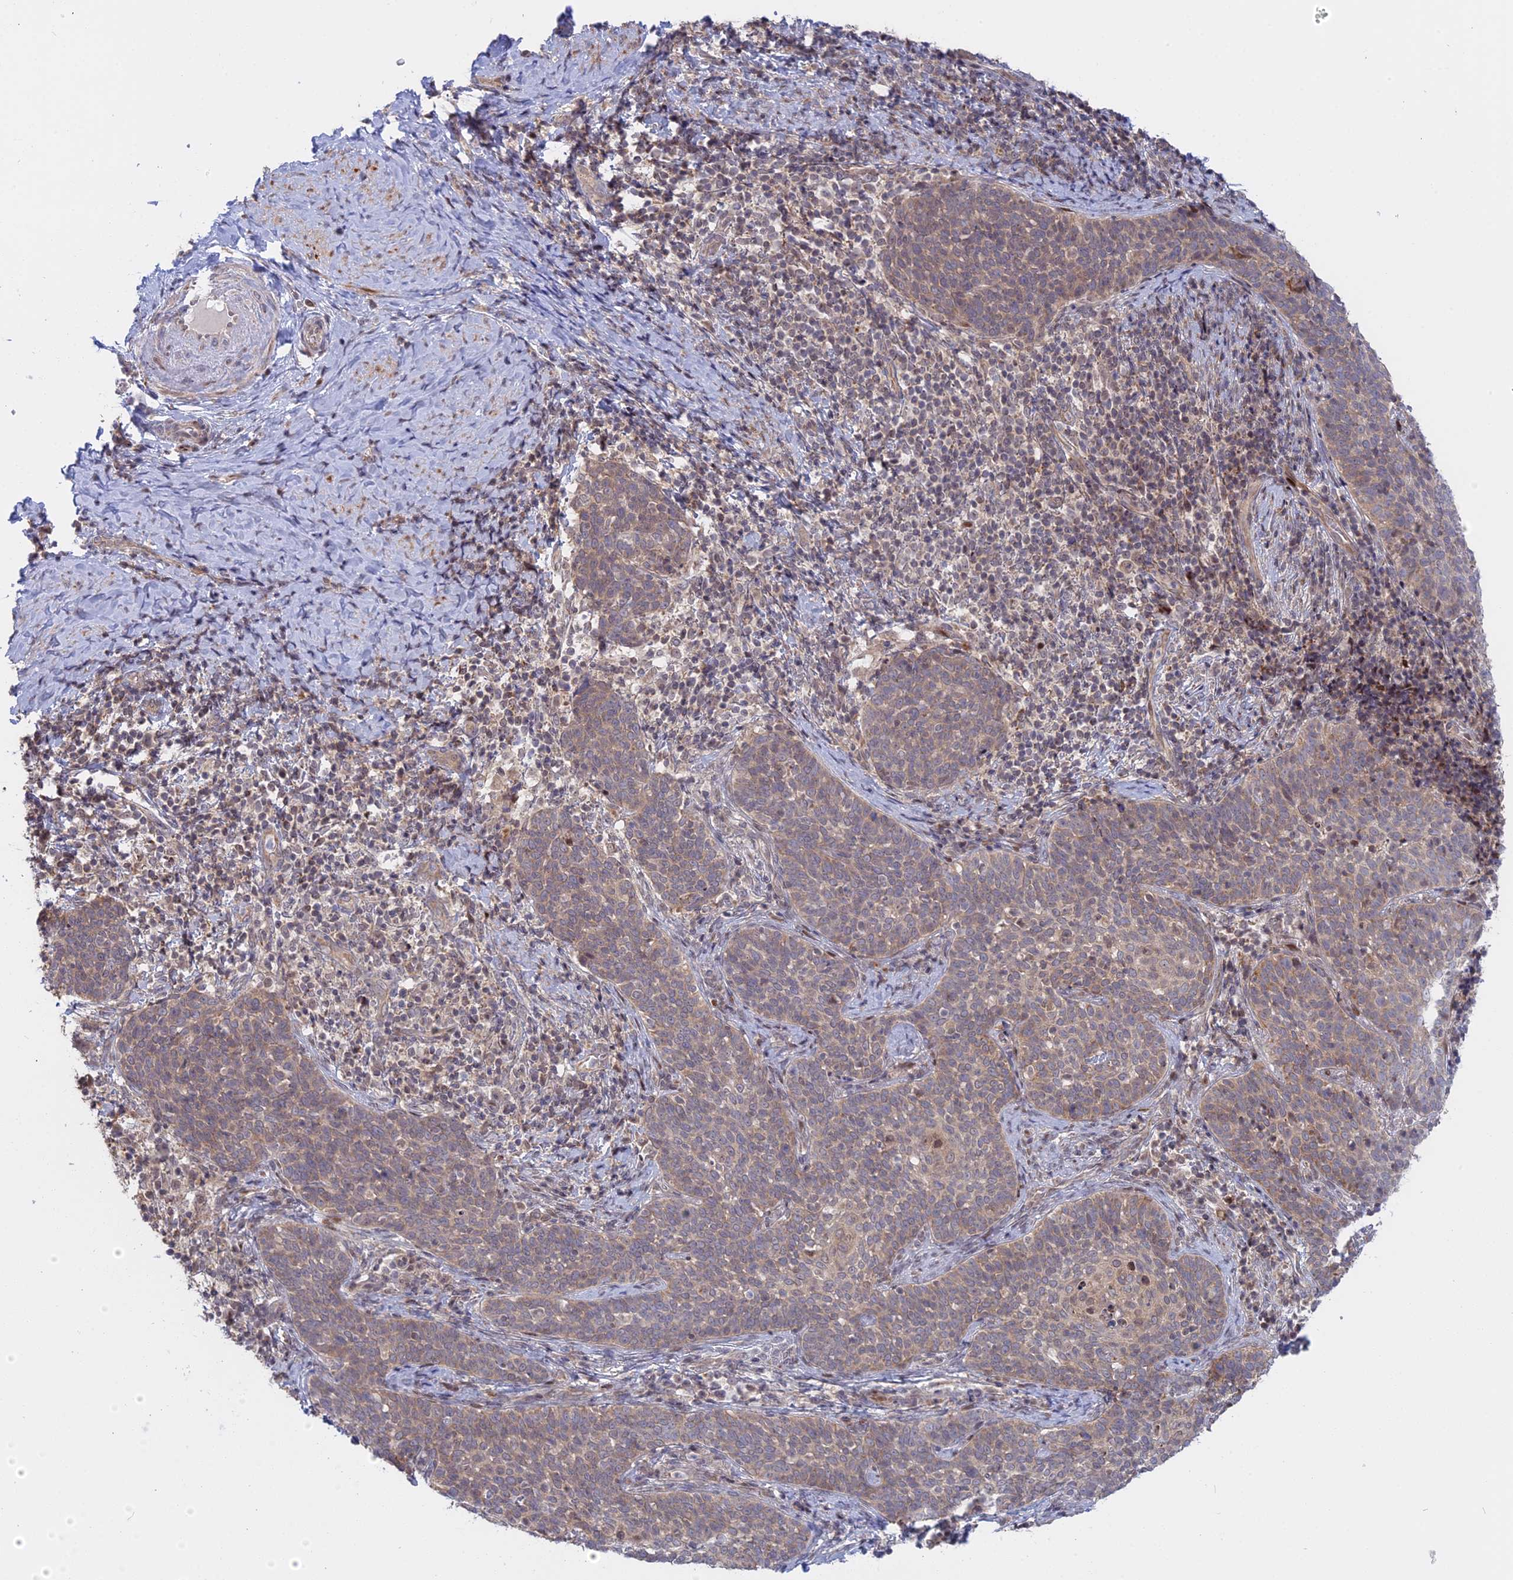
{"staining": {"intensity": "weak", "quantity": ">75%", "location": "cytoplasmic/membranous"}, "tissue": "cervical cancer", "cell_type": "Tumor cells", "image_type": "cancer", "snomed": [{"axis": "morphology", "description": "Normal tissue, NOS"}, {"axis": "morphology", "description": "Squamous cell carcinoma, NOS"}, {"axis": "topography", "description": "Cervix"}], "caption": "This micrograph shows cervical squamous cell carcinoma stained with immunohistochemistry (IHC) to label a protein in brown. The cytoplasmic/membranous of tumor cells show weak positivity for the protein. Nuclei are counter-stained blue.", "gene": "GSKIP", "patient": {"sex": "female", "age": 39}}